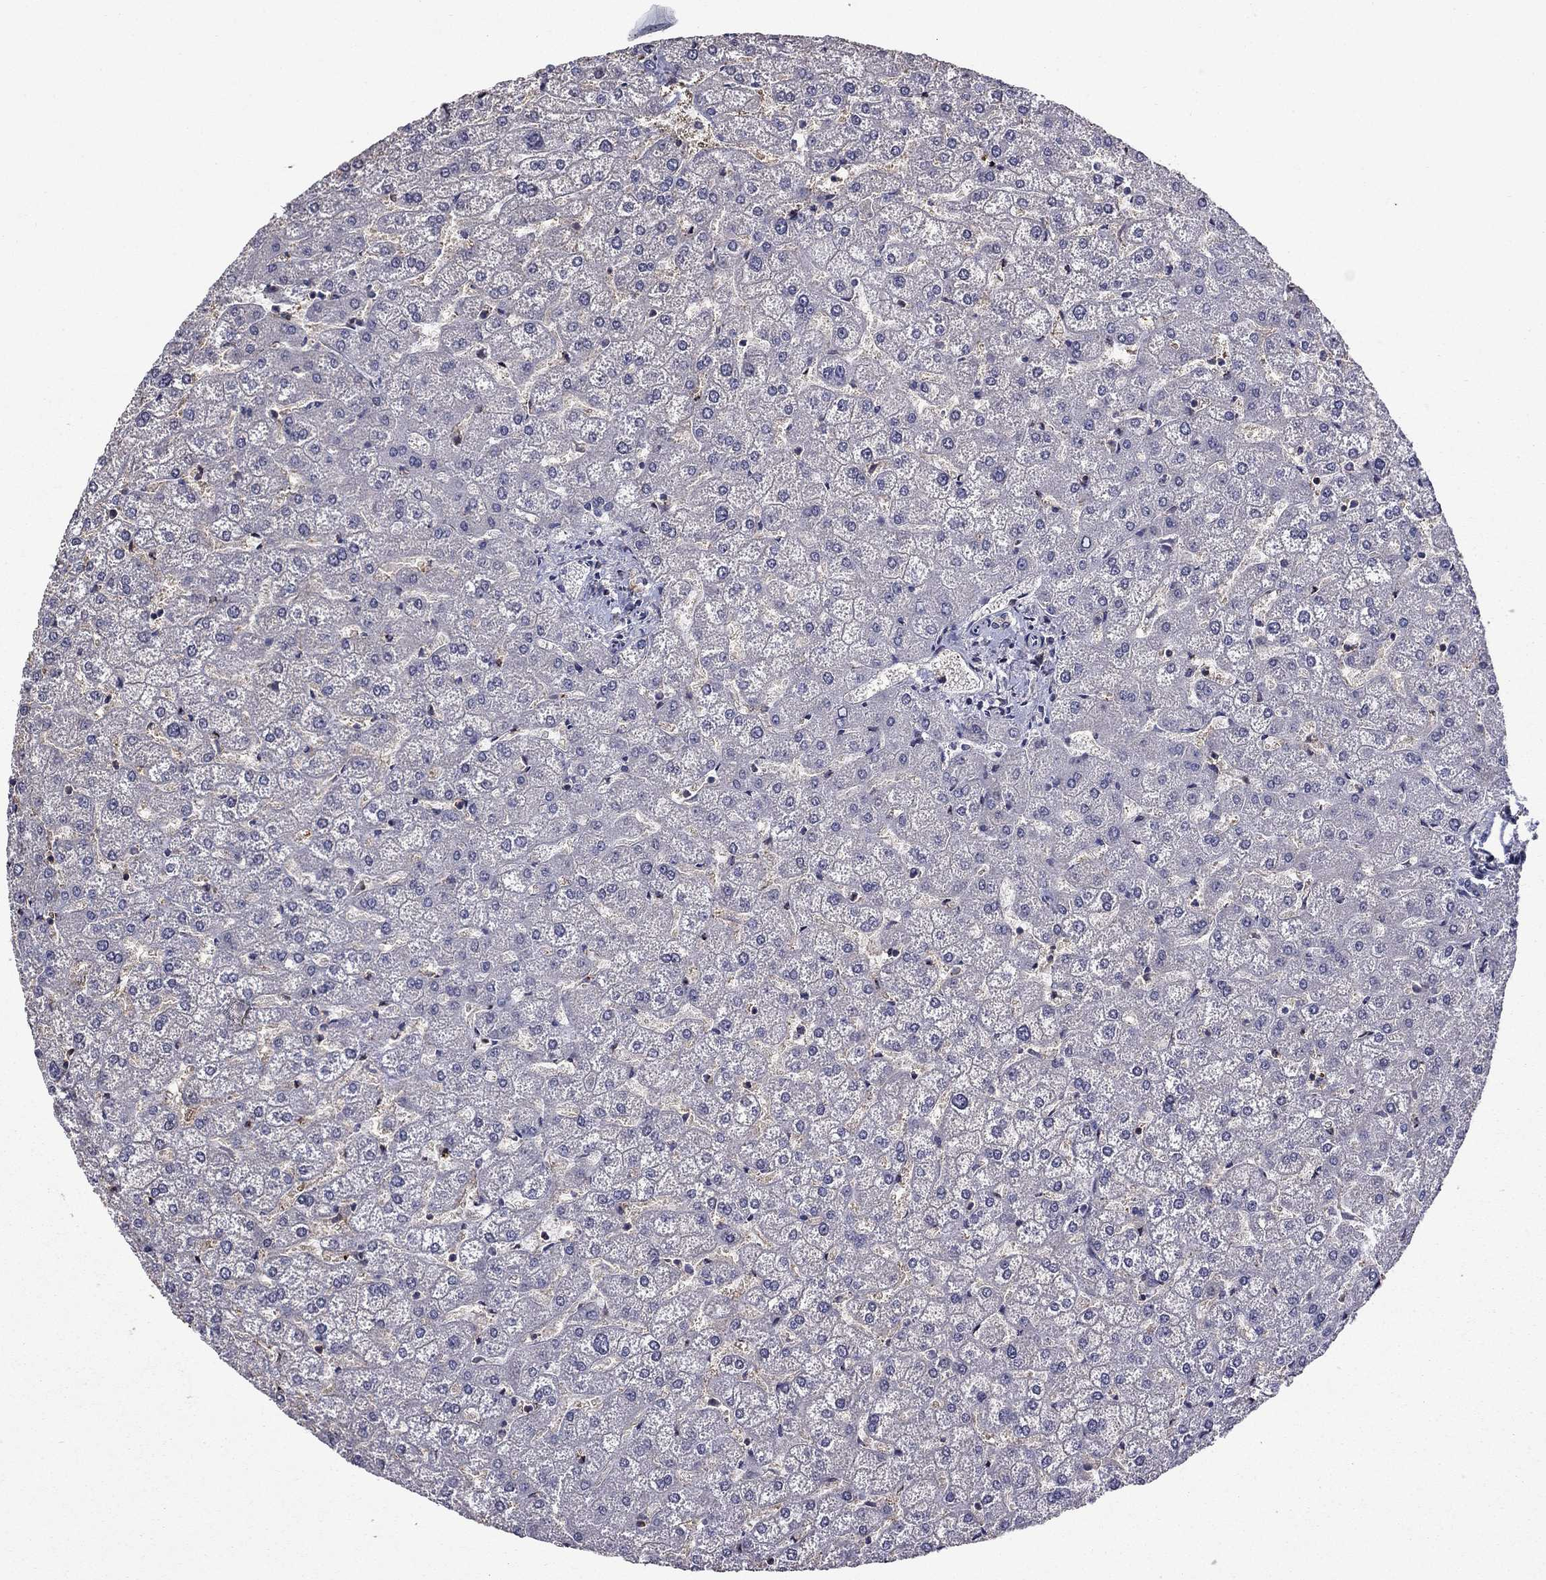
{"staining": {"intensity": "negative", "quantity": "none", "location": "none"}, "tissue": "liver", "cell_type": "Cholangiocytes", "image_type": "normal", "snomed": [{"axis": "morphology", "description": "Normal tissue, NOS"}, {"axis": "topography", "description": "Liver"}], "caption": "IHC of normal human liver shows no staining in cholangiocytes.", "gene": "APPBP2", "patient": {"sex": "female", "age": 32}}